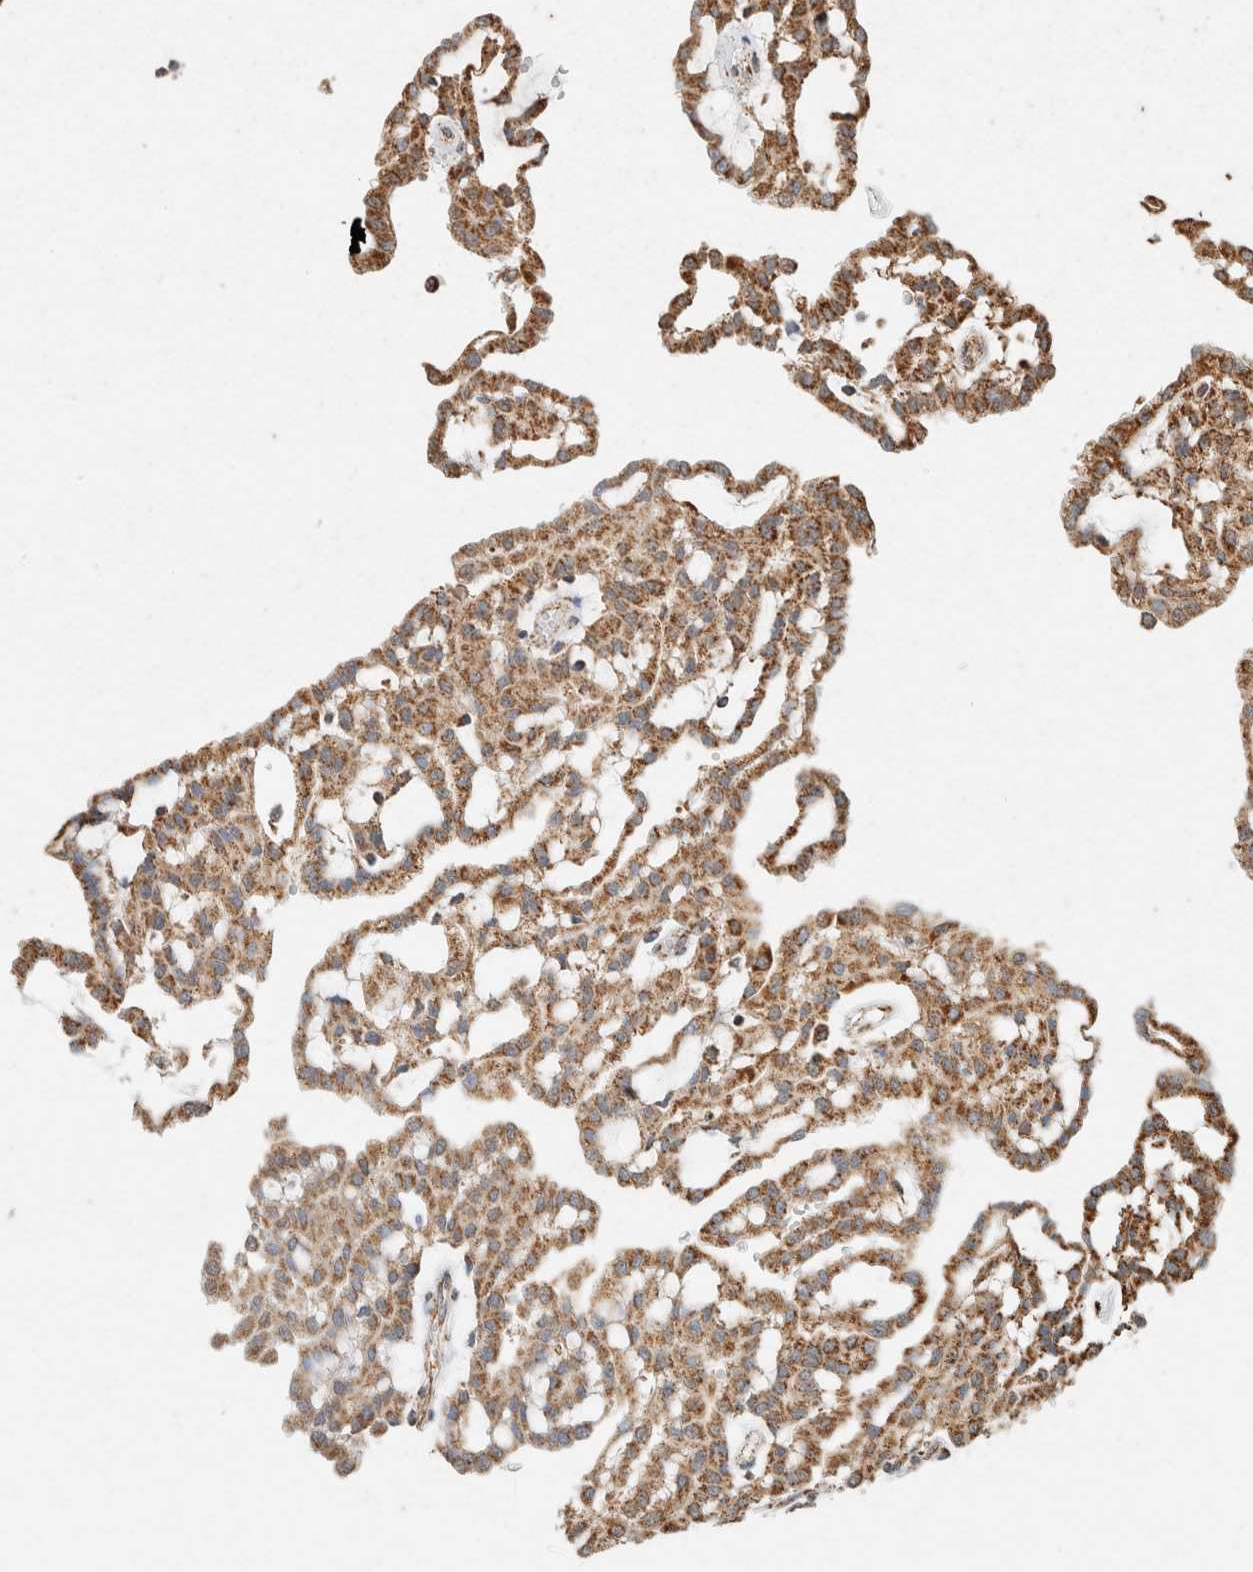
{"staining": {"intensity": "moderate", "quantity": ">75%", "location": "cytoplasmic/membranous"}, "tissue": "renal cancer", "cell_type": "Tumor cells", "image_type": "cancer", "snomed": [{"axis": "morphology", "description": "Adenocarcinoma, NOS"}, {"axis": "topography", "description": "Kidney"}], "caption": "This photomicrograph demonstrates renal adenocarcinoma stained with immunohistochemistry to label a protein in brown. The cytoplasmic/membranous of tumor cells show moderate positivity for the protein. Nuclei are counter-stained blue.", "gene": "SDC2", "patient": {"sex": "male", "age": 63}}